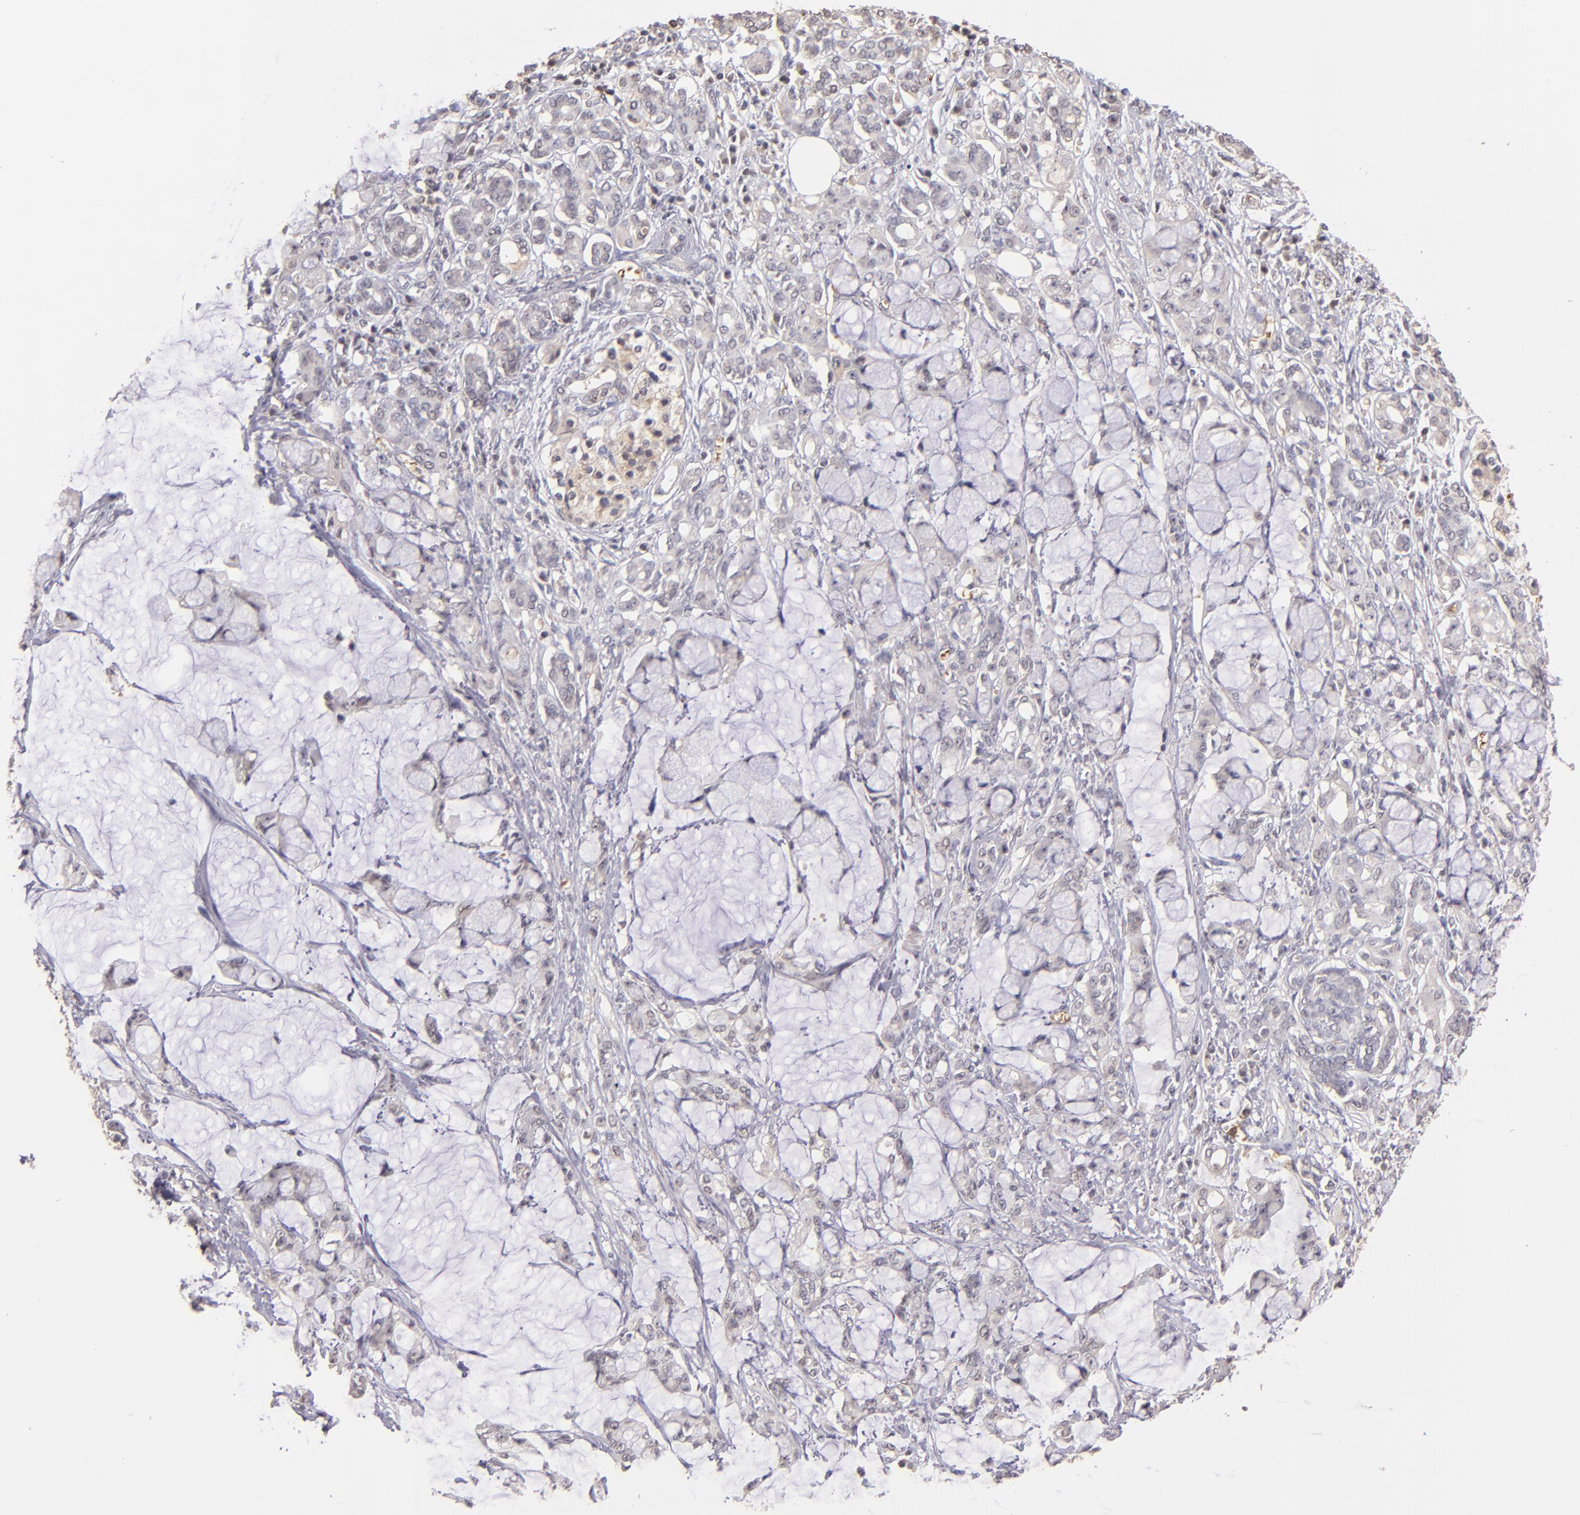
{"staining": {"intensity": "negative", "quantity": "none", "location": "none"}, "tissue": "pancreatic cancer", "cell_type": "Tumor cells", "image_type": "cancer", "snomed": [{"axis": "morphology", "description": "Adenocarcinoma, NOS"}, {"axis": "topography", "description": "Pancreas"}], "caption": "The photomicrograph displays no staining of tumor cells in pancreatic cancer (adenocarcinoma). Brightfield microscopy of immunohistochemistry (IHC) stained with DAB (3,3'-diaminobenzidine) (brown) and hematoxylin (blue), captured at high magnification.", "gene": "SERPINC1", "patient": {"sex": "female", "age": 73}}